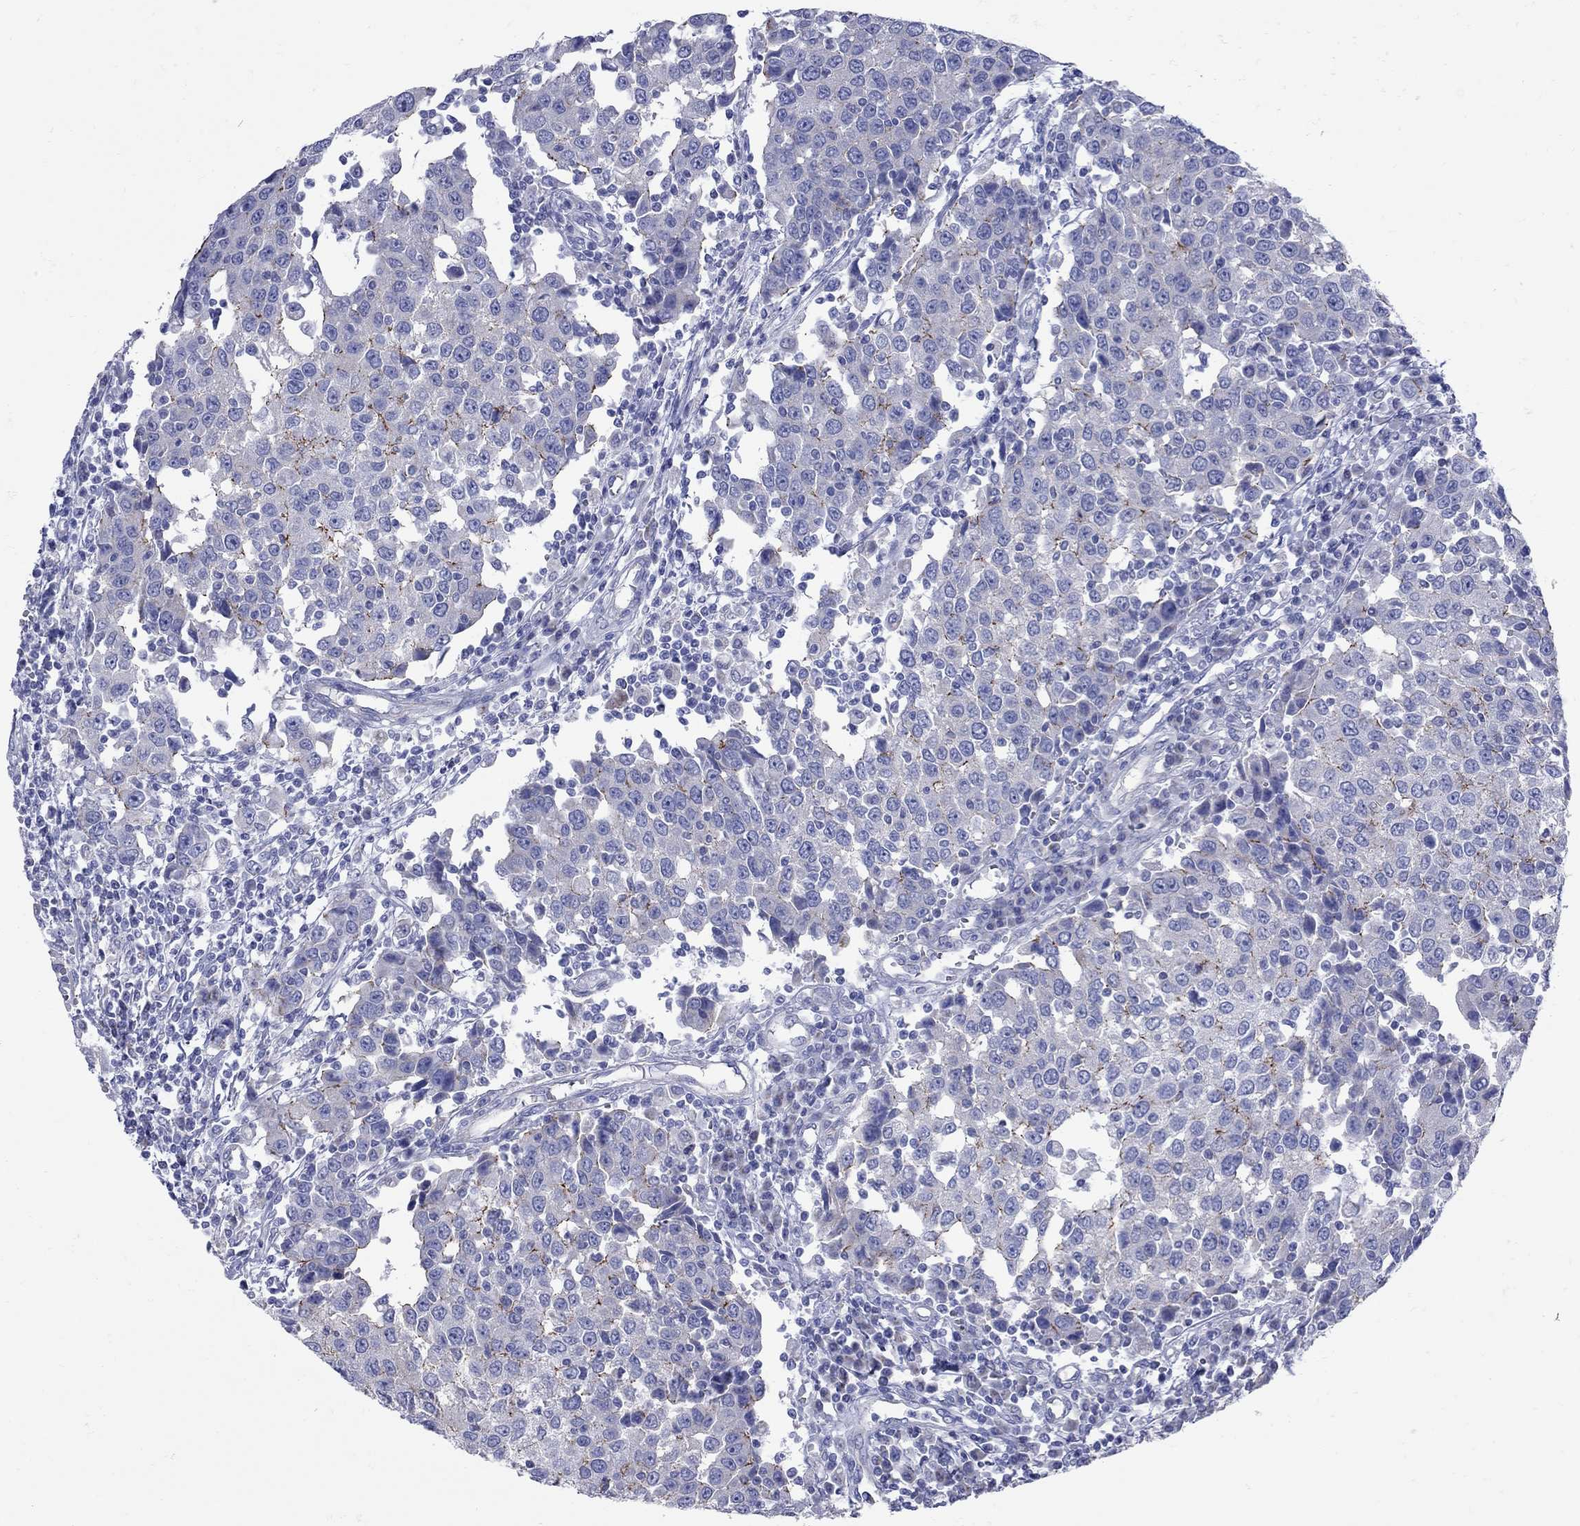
{"staining": {"intensity": "moderate", "quantity": "<25%", "location": "cytoplasmic/membranous"}, "tissue": "urothelial cancer", "cell_type": "Tumor cells", "image_type": "cancer", "snomed": [{"axis": "morphology", "description": "Urothelial carcinoma, High grade"}, {"axis": "topography", "description": "Urinary bladder"}], "caption": "An immunohistochemistry photomicrograph of tumor tissue is shown. Protein staining in brown highlights moderate cytoplasmic/membranous positivity in urothelial carcinoma (high-grade) within tumor cells.", "gene": "PDZD3", "patient": {"sex": "female", "age": 85}}